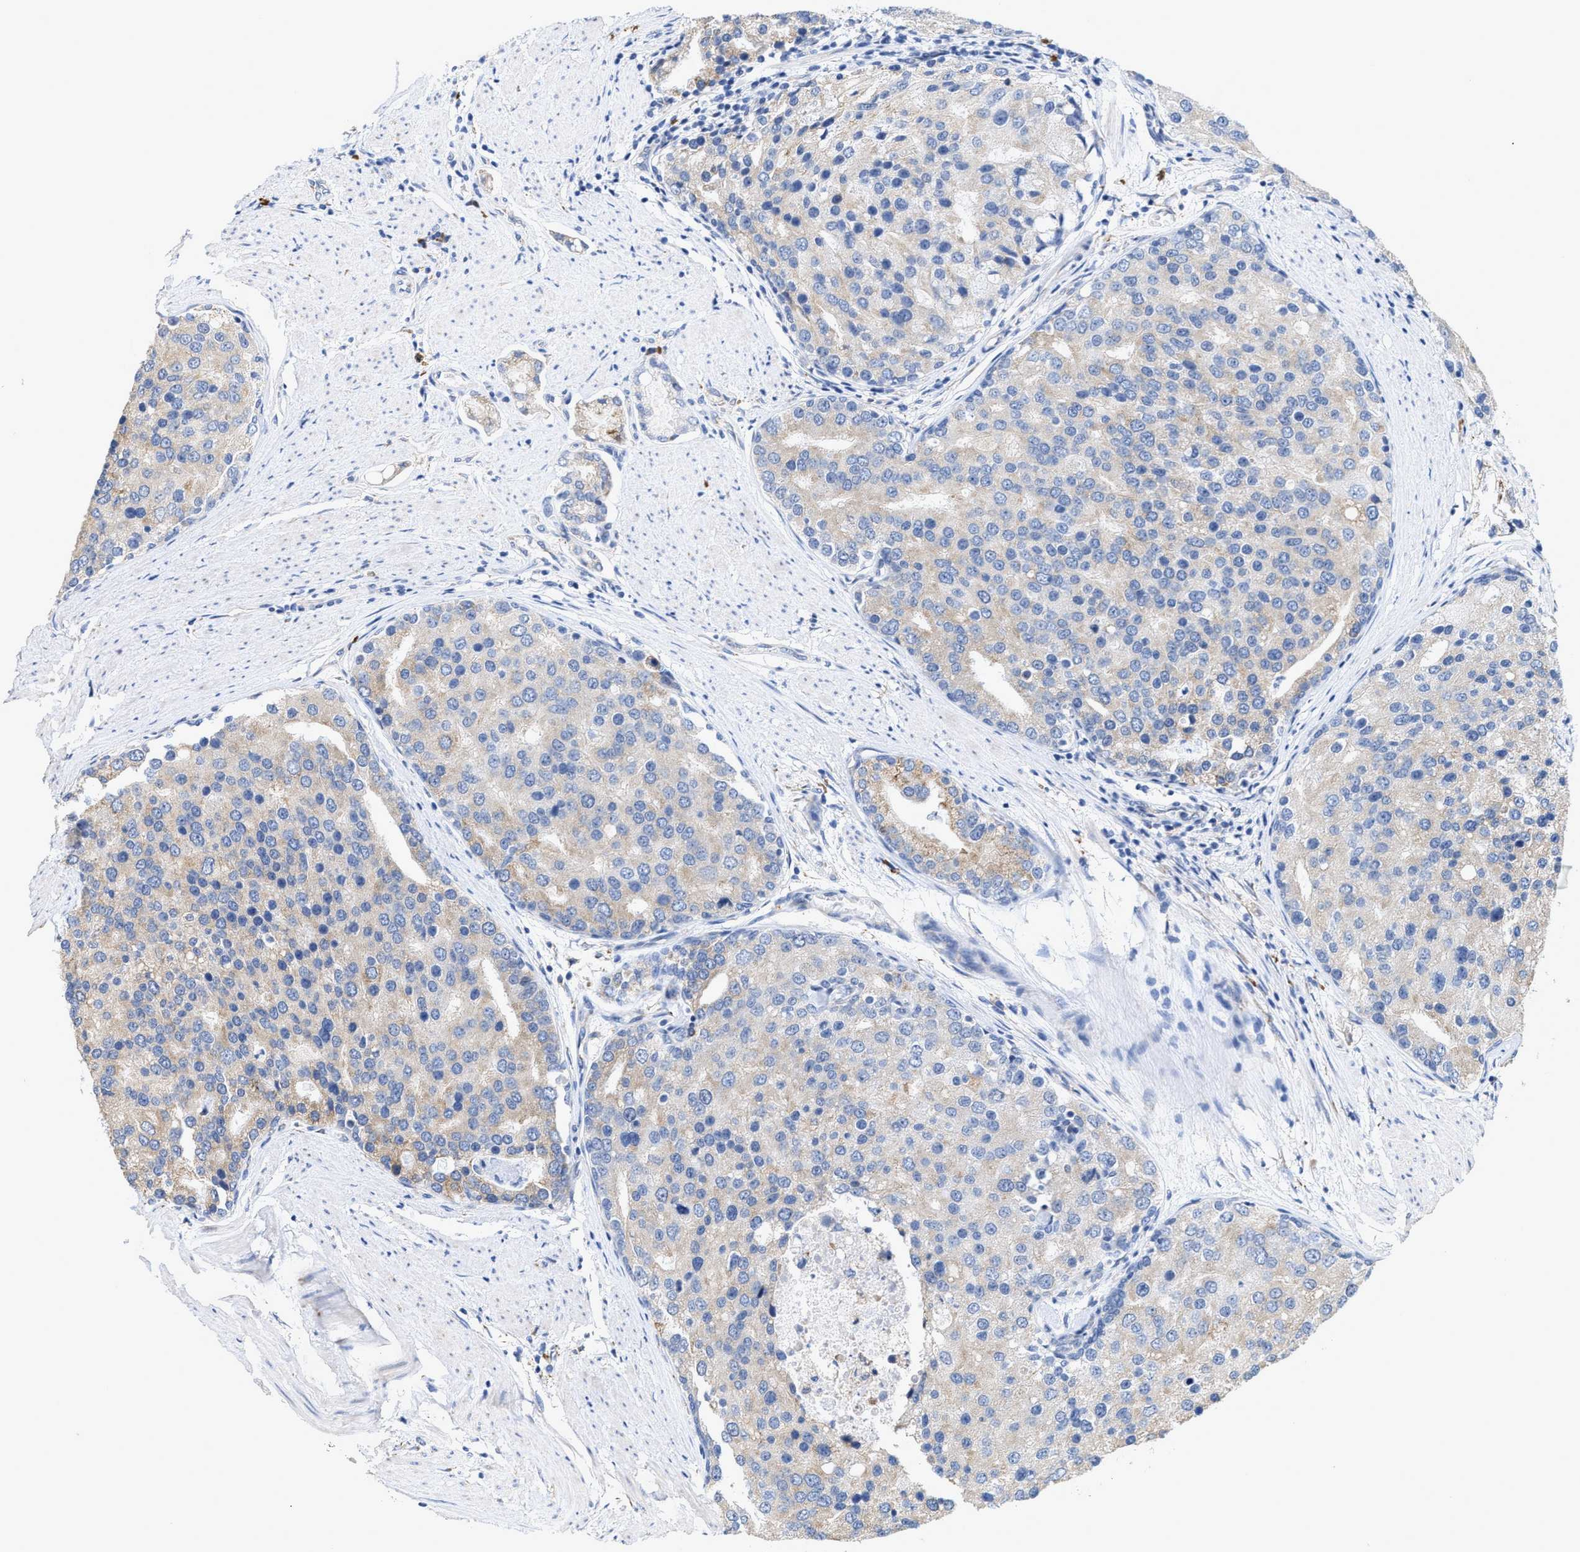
{"staining": {"intensity": "weak", "quantity": "<25%", "location": "cytoplasmic/membranous"}, "tissue": "prostate cancer", "cell_type": "Tumor cells", "image_type": "cancer", "snomed": [{"axis": "morphology", "description": "Adenocarcinoma, High grade"}, {"axis": "topography", "description": "Prostate"}], "caption": "Protein analysis of prostate cancer (high-grade adenocarcinoma) displays no significant staining in tumor cells. Nuclei are stained in blue.", "gene": "RYR2", "patient": {"sex": "male", "age": 50}}